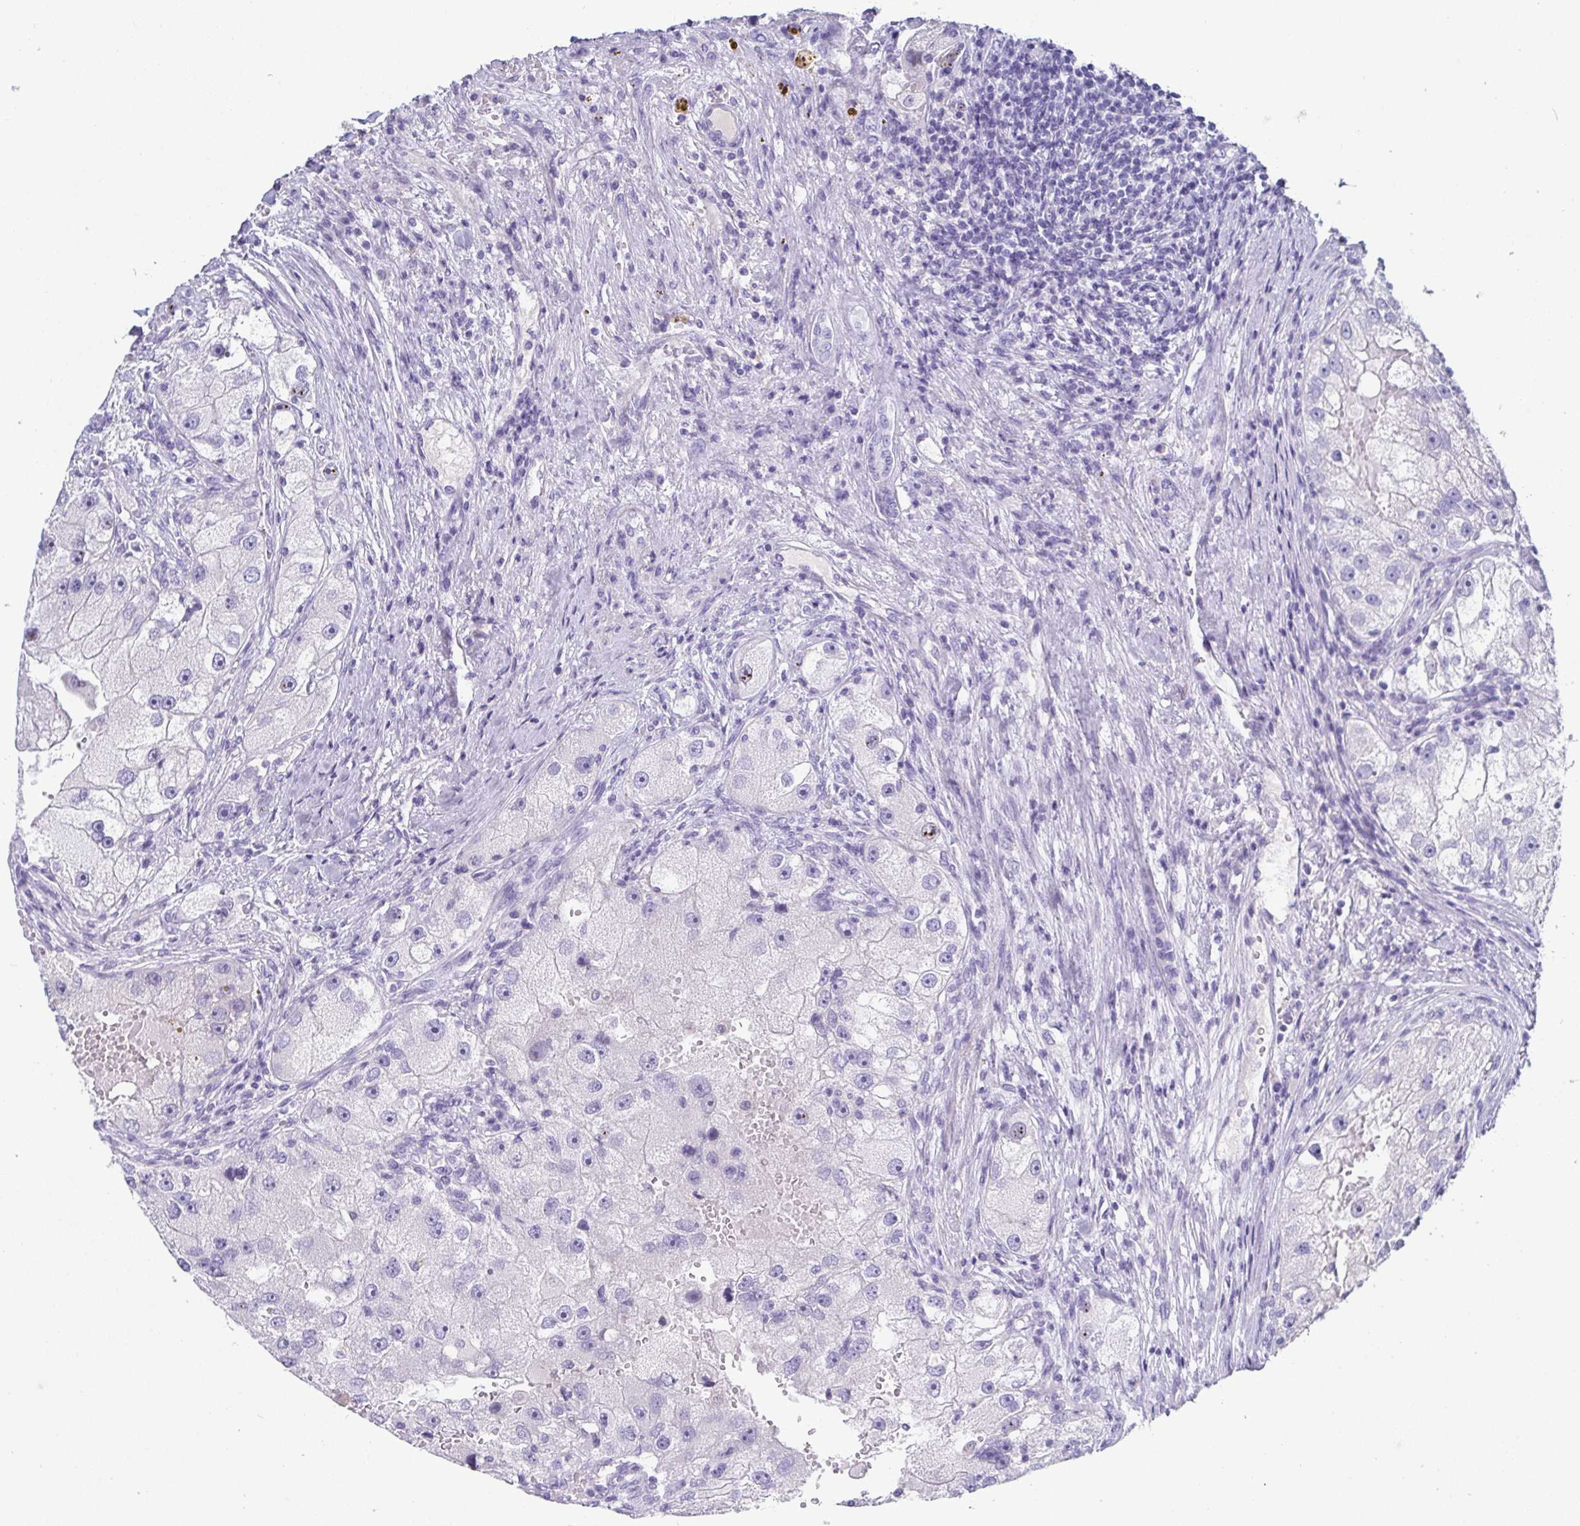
{"staining": {"intensity": "moderate", "quantity": "<25%", "location": "nuclear"}, "tissue": "renal cancer", "cell_type": "Tumor cells", "image_type": "cancer", "snomed": [{"axis": "morphology", "description": "Adenocarcinoma, NOS"}, {"axis": "topography", "description": "Kidney"}], "caption": "Adenocarcinoma (renal) stained with a protein marker demonstrates moderate staining in tumor cells.", "gene": "TMEM241", "patient": {"sex": "male", "age": 63}}